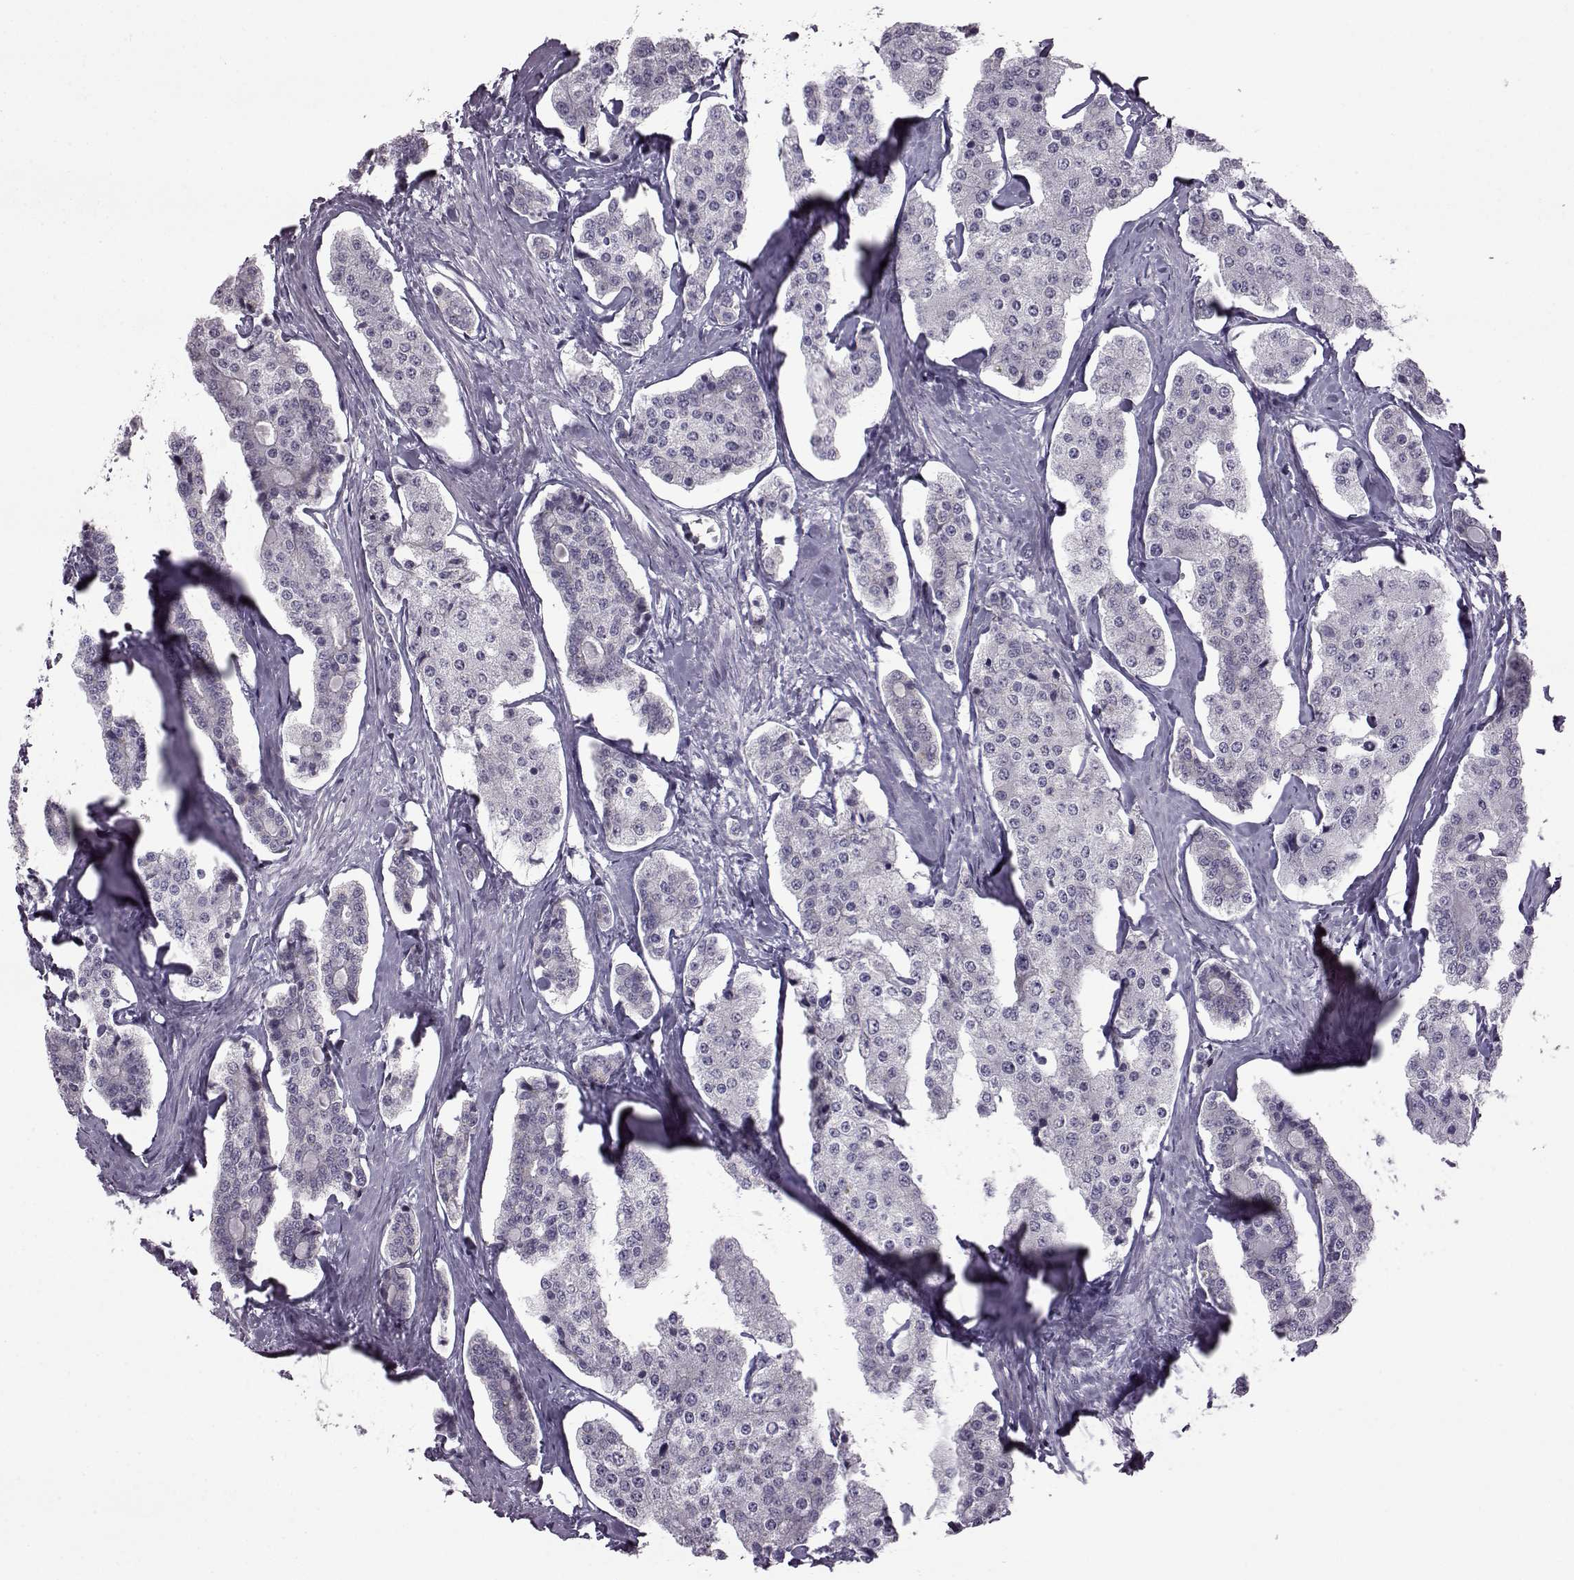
{"staining": {"intensity": "negative", "quantity": "none", "location": "none"}, "tissue": "carcinoid", "cell_type": "Tumor cells", "image_type": "cancer", "snomed": [{"axis": "morphology", "description": "Carcinoid, malignant, NOS"}, {"axis": "topography", "description": "Small intestine"}], "caption": "This is an IHC image of malignant carcinoid. There is no positivity in tumor cells.", "gene": "SLC28A2", "patient": {"sex": "female", "age": 65}}